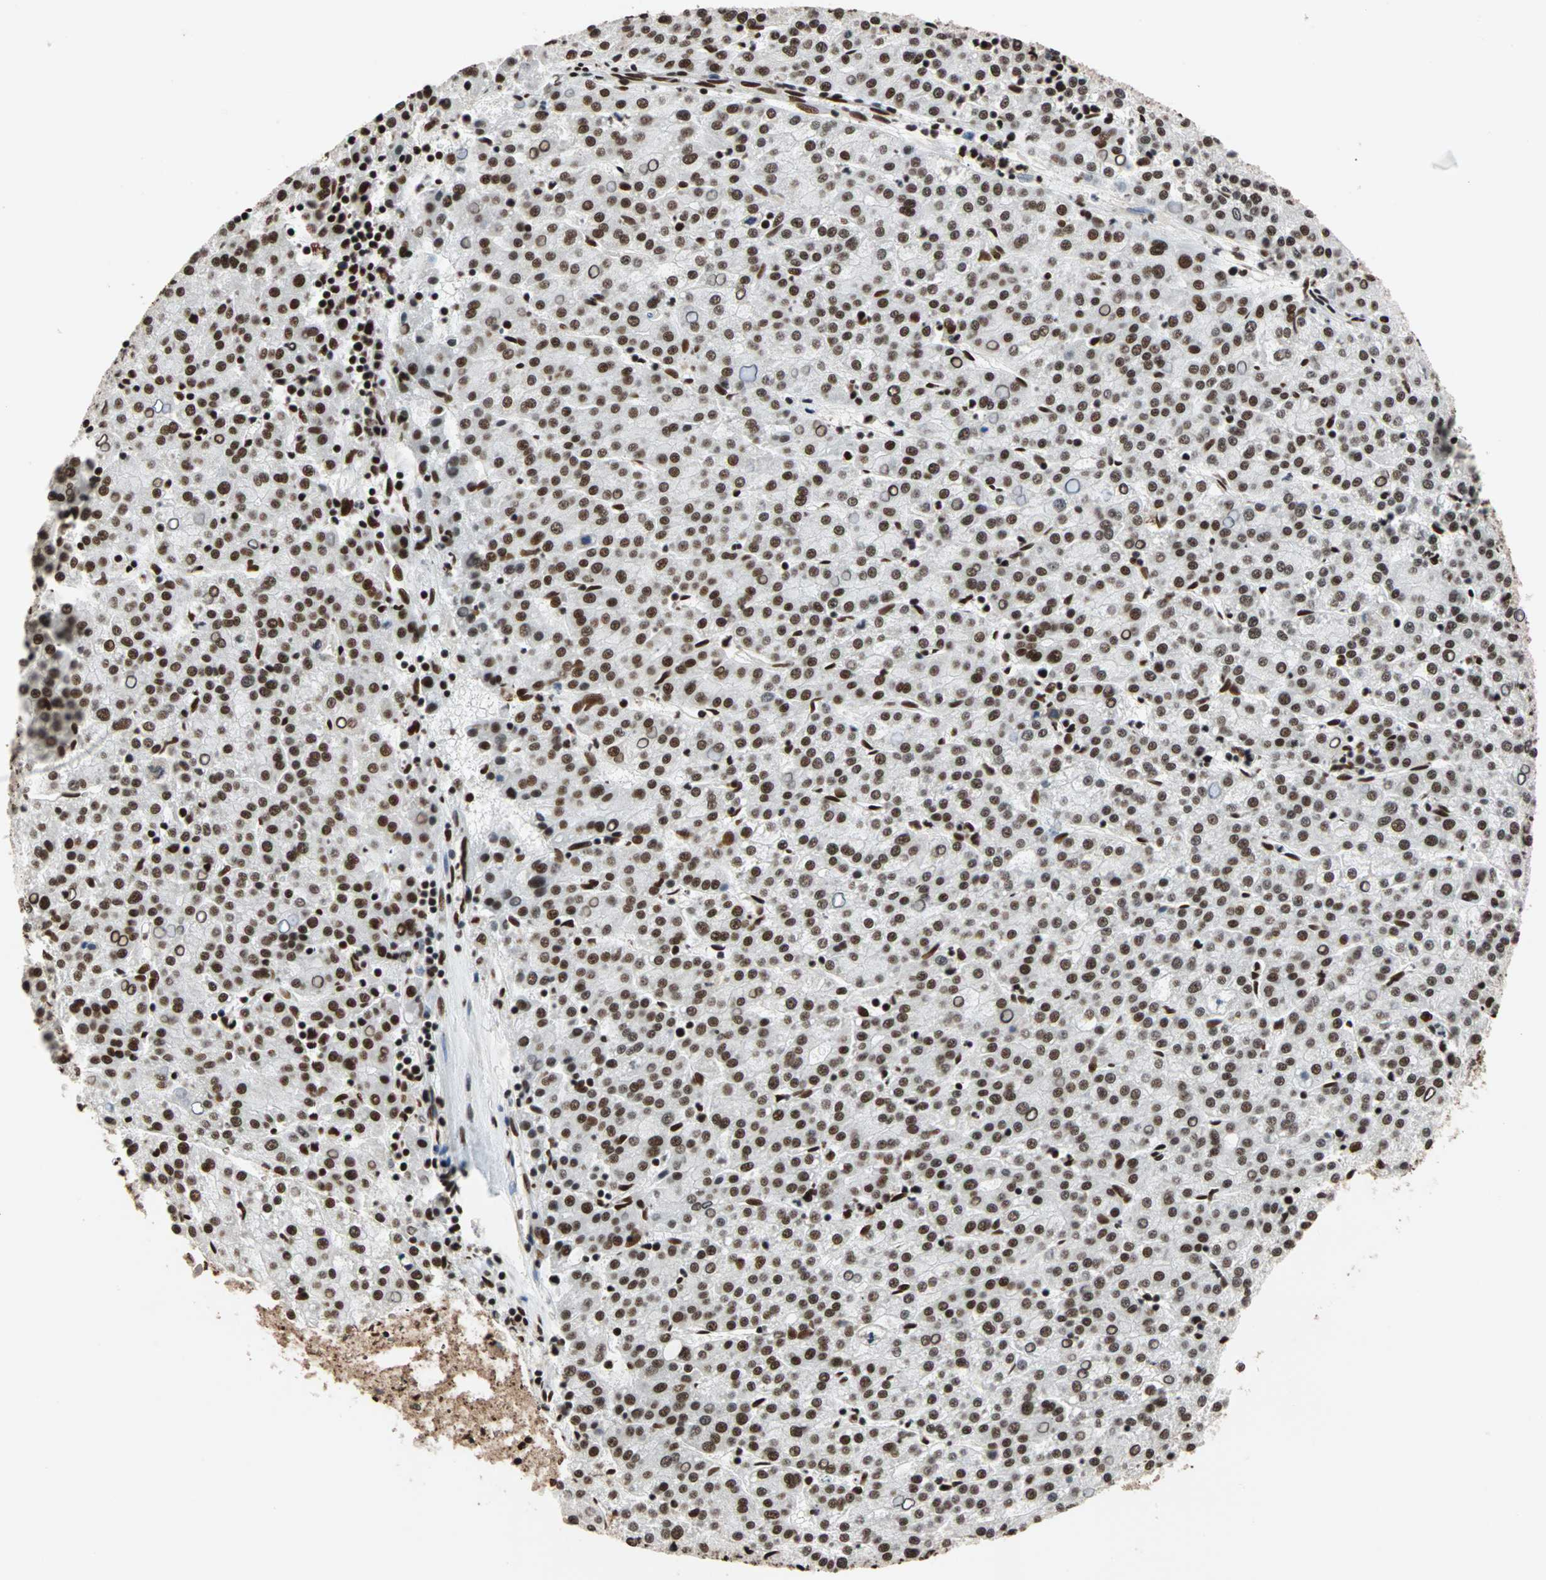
{"staining": {"intensity": "strong", "quantity": ">75%", "location": "nuclear"}, "tissue": "liver cancer", "cell_type": "Tumor cells", "image_type": "cancer", "snomed": [{"axis": "morphology", "description": "Carcinoma, Hepatocellular, NOS"}, {"axis": "topography", "description": "Liver"}], "caption": "Hepatocellular carcinoma (liver) was stained to show a protein in brown. There is high levels of strong nuclear expression in about >75% of tumor cells. (DAB = brown stain, brightfield microscopy at high magnification).", "gene": "ILF2", "patient": {"sex": "female", "age": 58}}